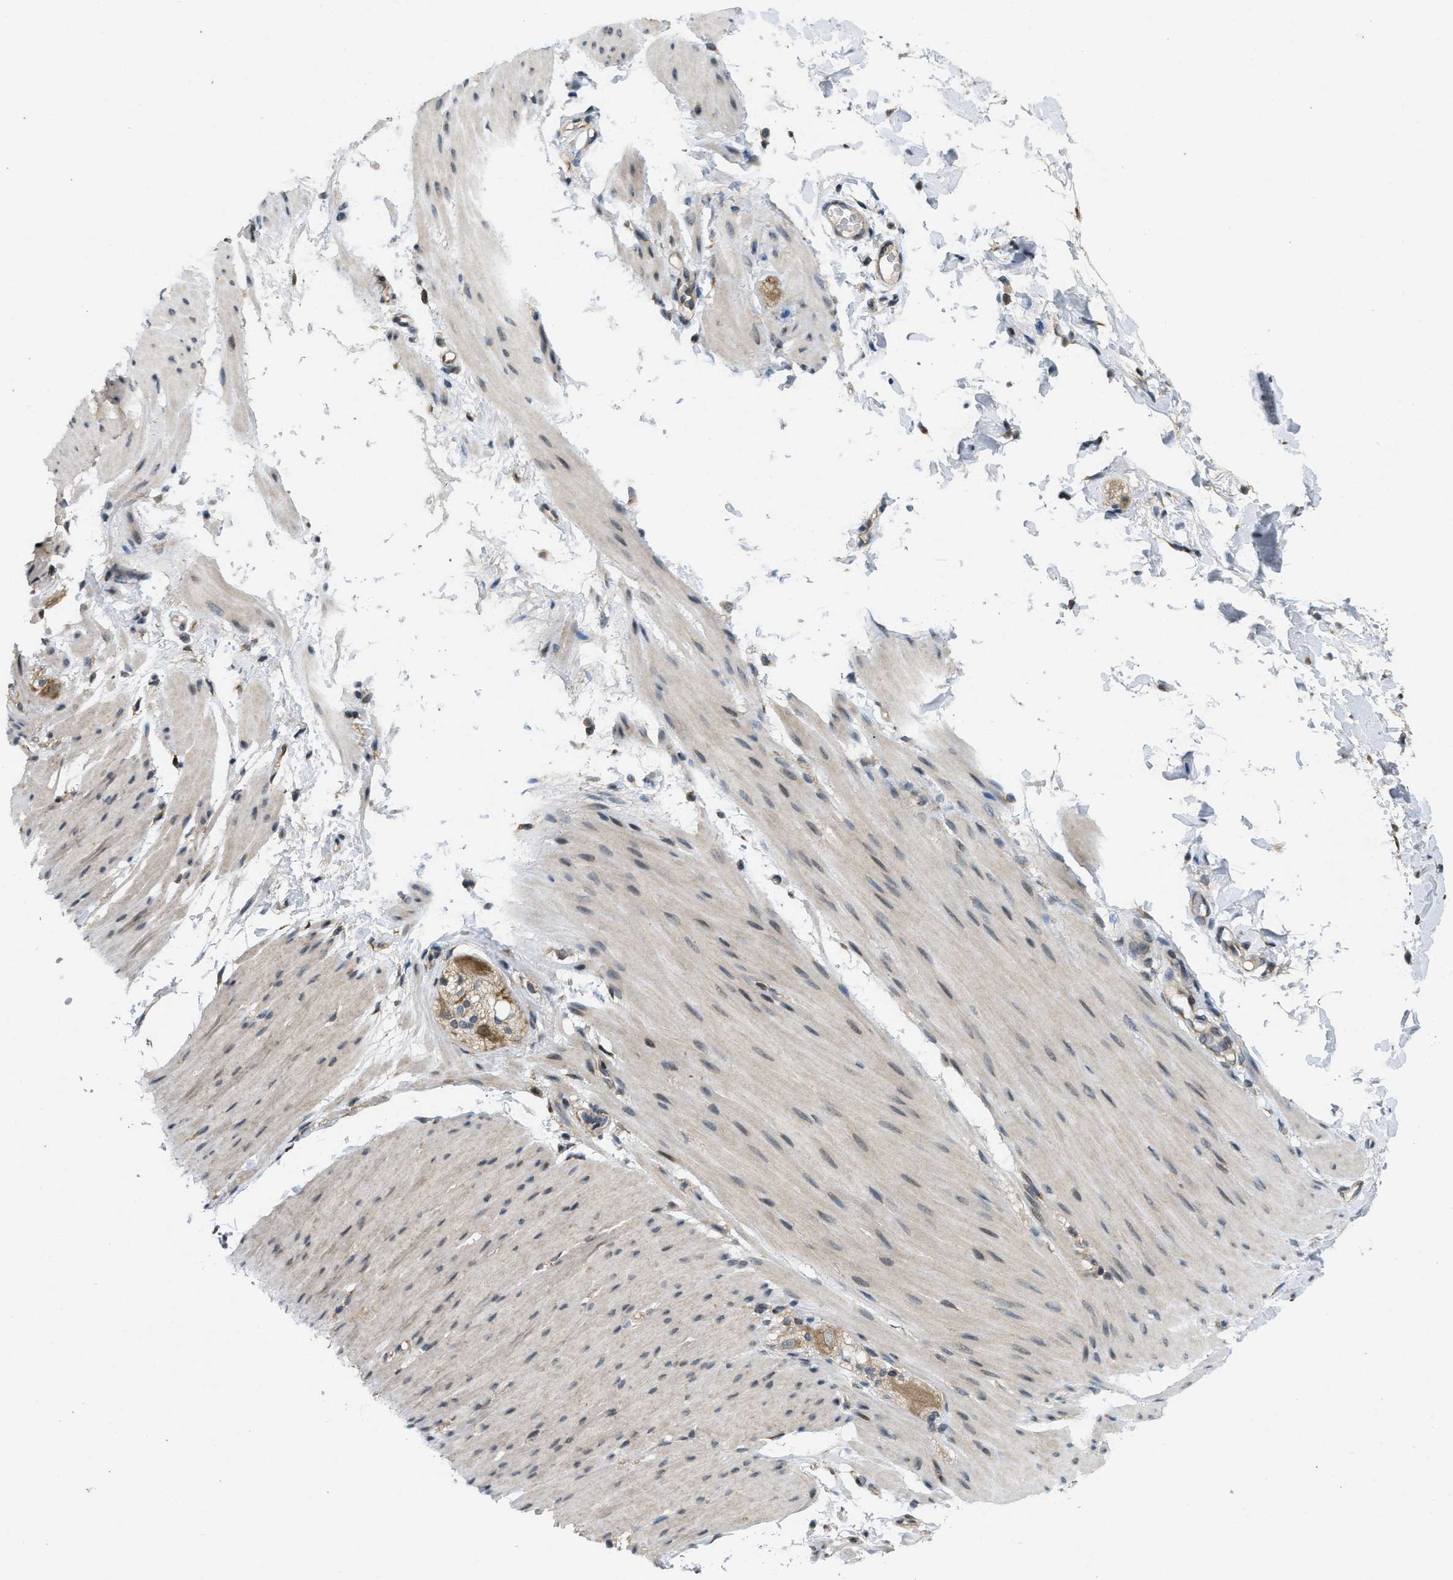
{"staining": {"intensity": "negative", "quantity": "none", "location": "none"}, "tissue": "smooth muscle", "cell_type": "Smooth muscle cells", "image_type": "normal", "snomed": [{"axis": "morphology", "description": "Normal tissue, NOS"}, {"axis": "topography", "description": "Smooth muscle"}, {"axis": "topography", "description": "Colon"}], "caption": "Immunohistochemistry image of benign smooth muscle: human smooth muscle stained with DAB (3,3'-diaminobenzidine) displays no significant protein positivity in smooth muscle cells.", "gene": "IFNLR1", "patient": {"sex": "male", "age": 67}}